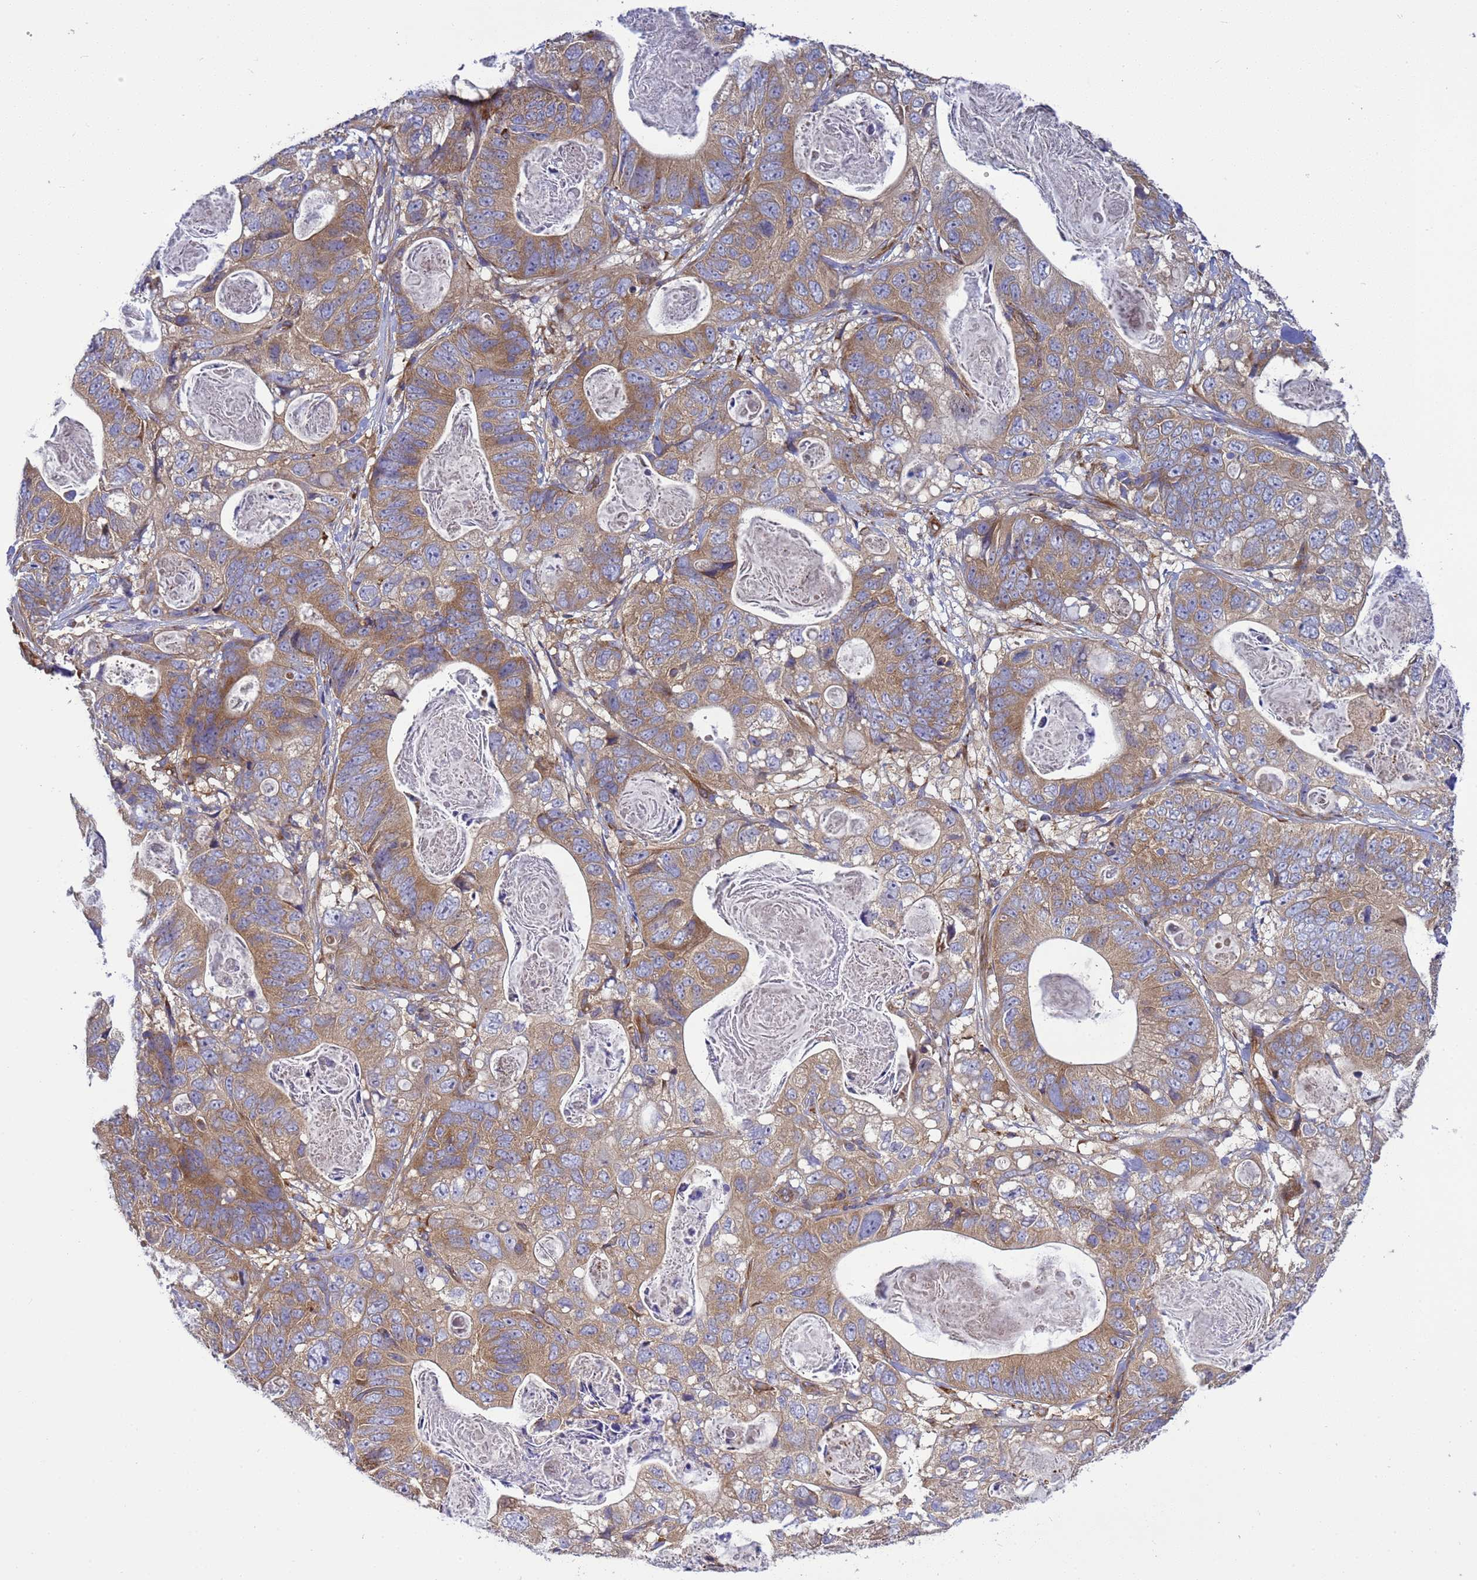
{"staining": {"intensity": "moderate", "quantity": ">75%", "location": "cytoplasmic/membranous"}, "tissue": "stomach cancer", "cell_type": "Tumor cells", "image_type": "cancer", "snomed": [{"axis": "morphology", "description": "Normal tissue, NOS"}, {"axis": "morphology", "description": "Adenocarcinoma, NOS"}, {"axis": "topography", "description": "Stomach"}], "caption": "Adenocarcinoma (stomach) tissue shows moderate cytoplasmic/membranous staining in approximately >75% of tumor cells (DAB (3,3'-diaminobenzidine) IHC with brightfield microscopy, high magnification).", "gene": "BECN1", "patient": {"sex": "female", "age": 89}}